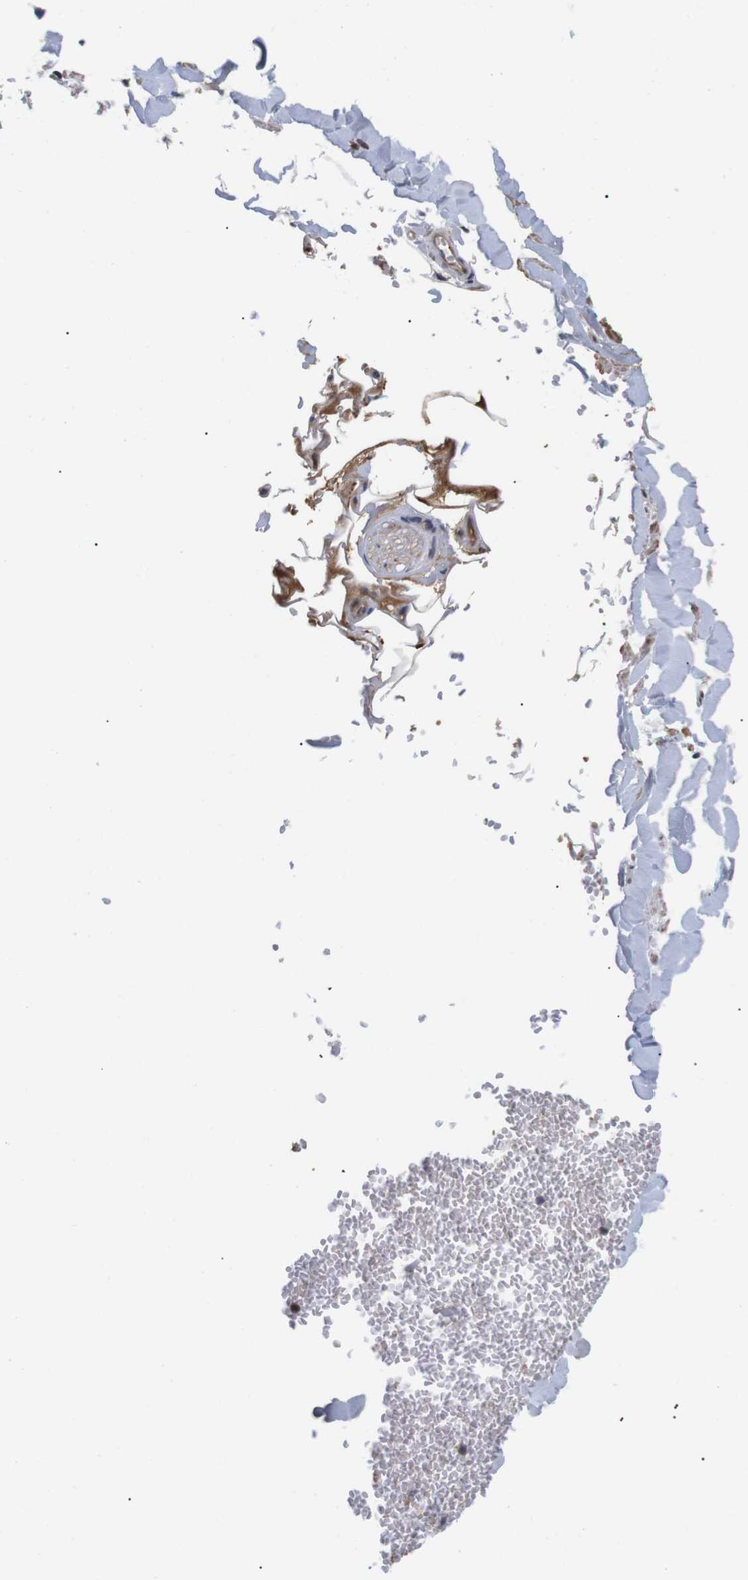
{"staining": {"intensity": "moderate", "quantity": "25%-75%", "location": "cytoplasmic/membranous"}, "tissue": "adipose tissue", "cell_type": "Adipocytes", "image_type": "normal", "snomed": [{"axis": "morphology", "description": "Normal tissue, NOS"}, {"axis": "topography", "description": "Adipose tissue"}, {"axis": "topography", "description": "Peripheral nerve tissue"}], "caption": "IHC (DAB (3,3'-diaminobenzidine)) staining of benign human adipose tissue demonstrates moderate cytoplasmic/membranous protein expression in about 25%-75% of adipocytes. The staining is performed using DAB (3,3'-diaminobenzidine) brown chromogen to label protein expression. The nuclei are counter-stained blue using hematoxylin.", "gene": "SPRY3", "patient": {"sex": "male", "age": 52}}